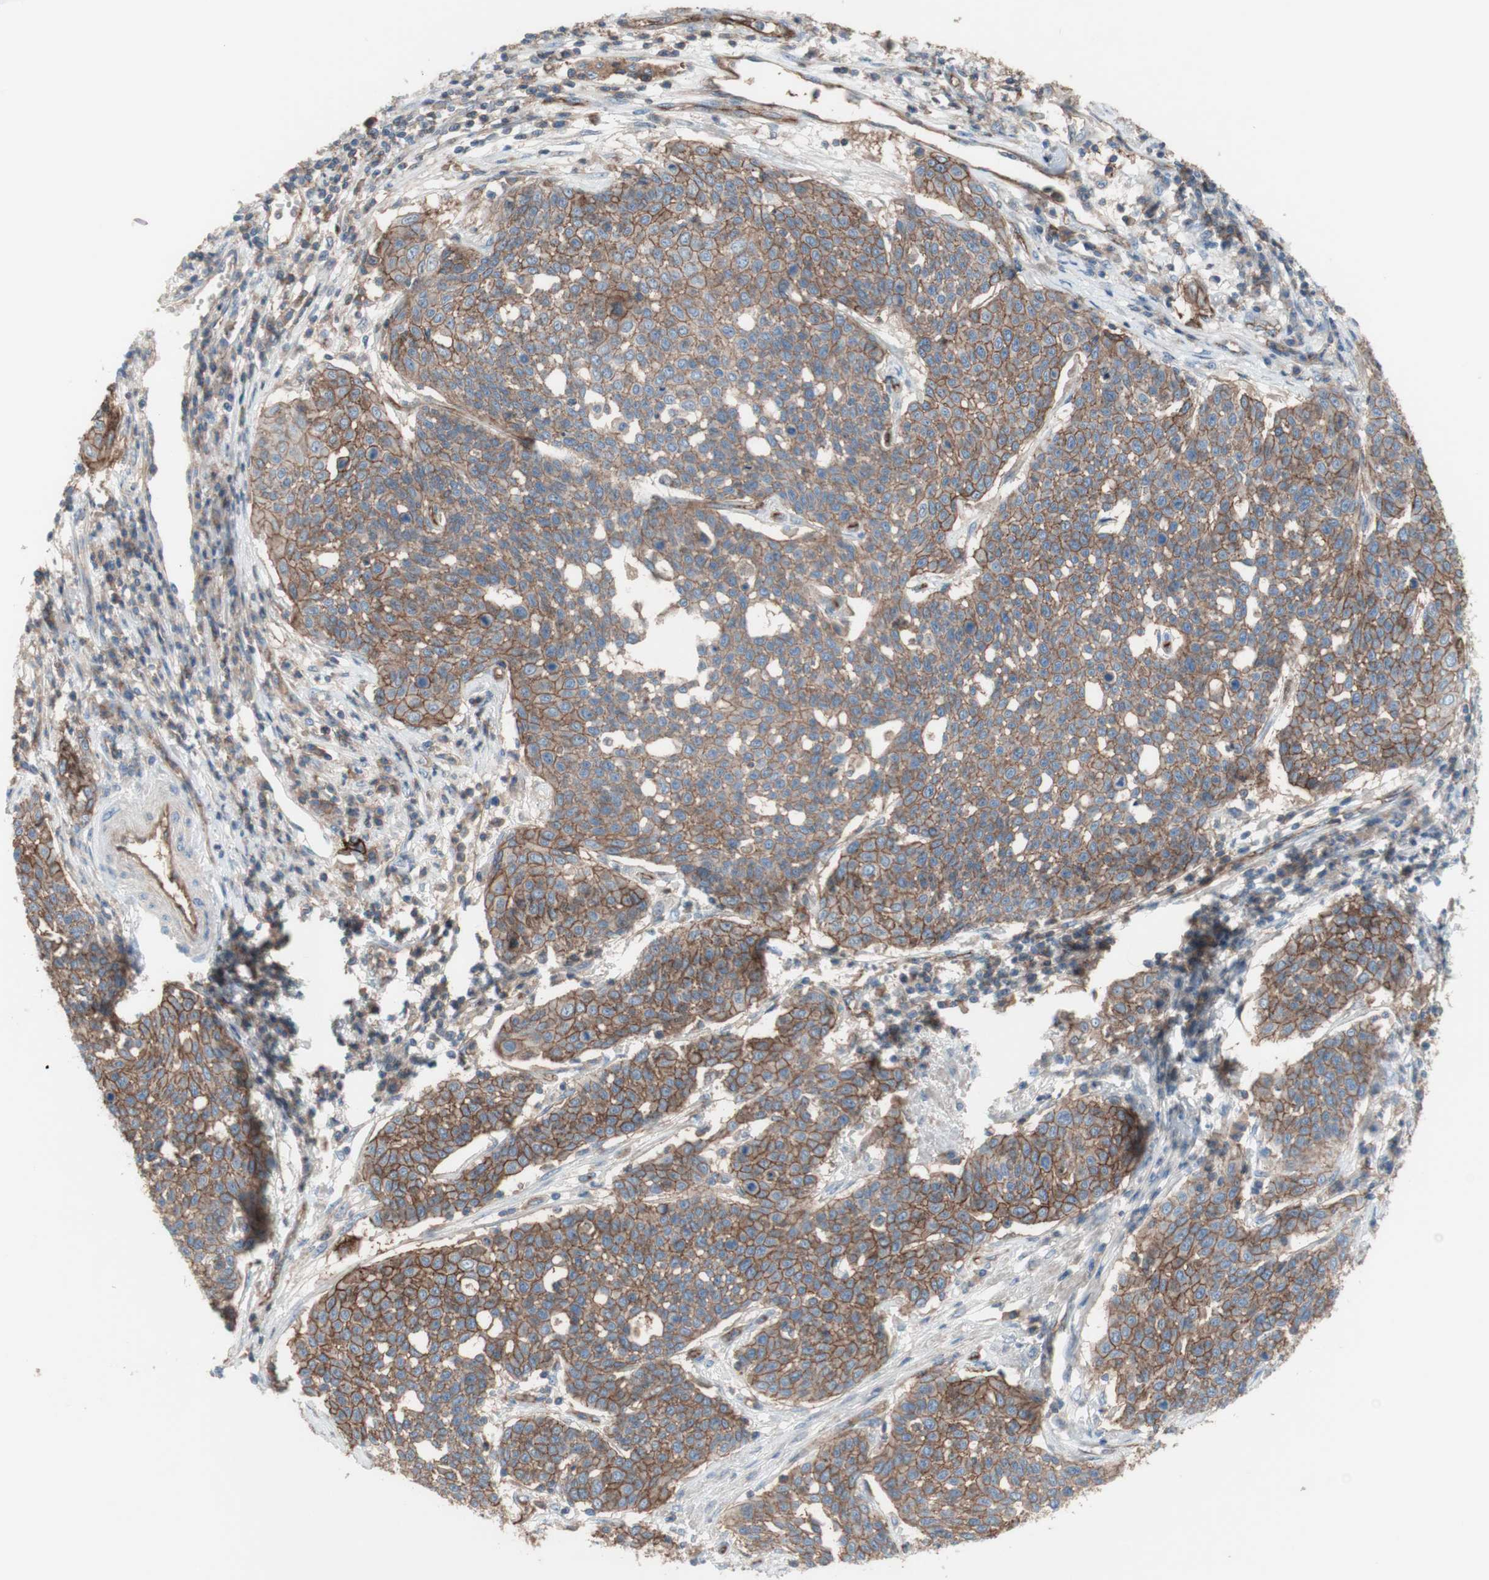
{"staining": {"intensity": "weak", "quantity": ">75%", "location": "cytoplasmic/membranous"}, "tissue": "cervical cancer", "cell_type": "Tumor cells", "image_type": "cancer", "snomed": [{"axis": "morphology", "description": "Squamous cell carcinoma, NOS"}, {"axis": "topography", "description": "Cervix"}], "caption": "Human squamous cell carcinoma (cervical) stained for a protein (brown) demonstrates weak cytoplasmic/membranous positive staining in about >75% of tumor cells.", "gene": "CD46", "patient": {"sex": "female", "age": 34}}